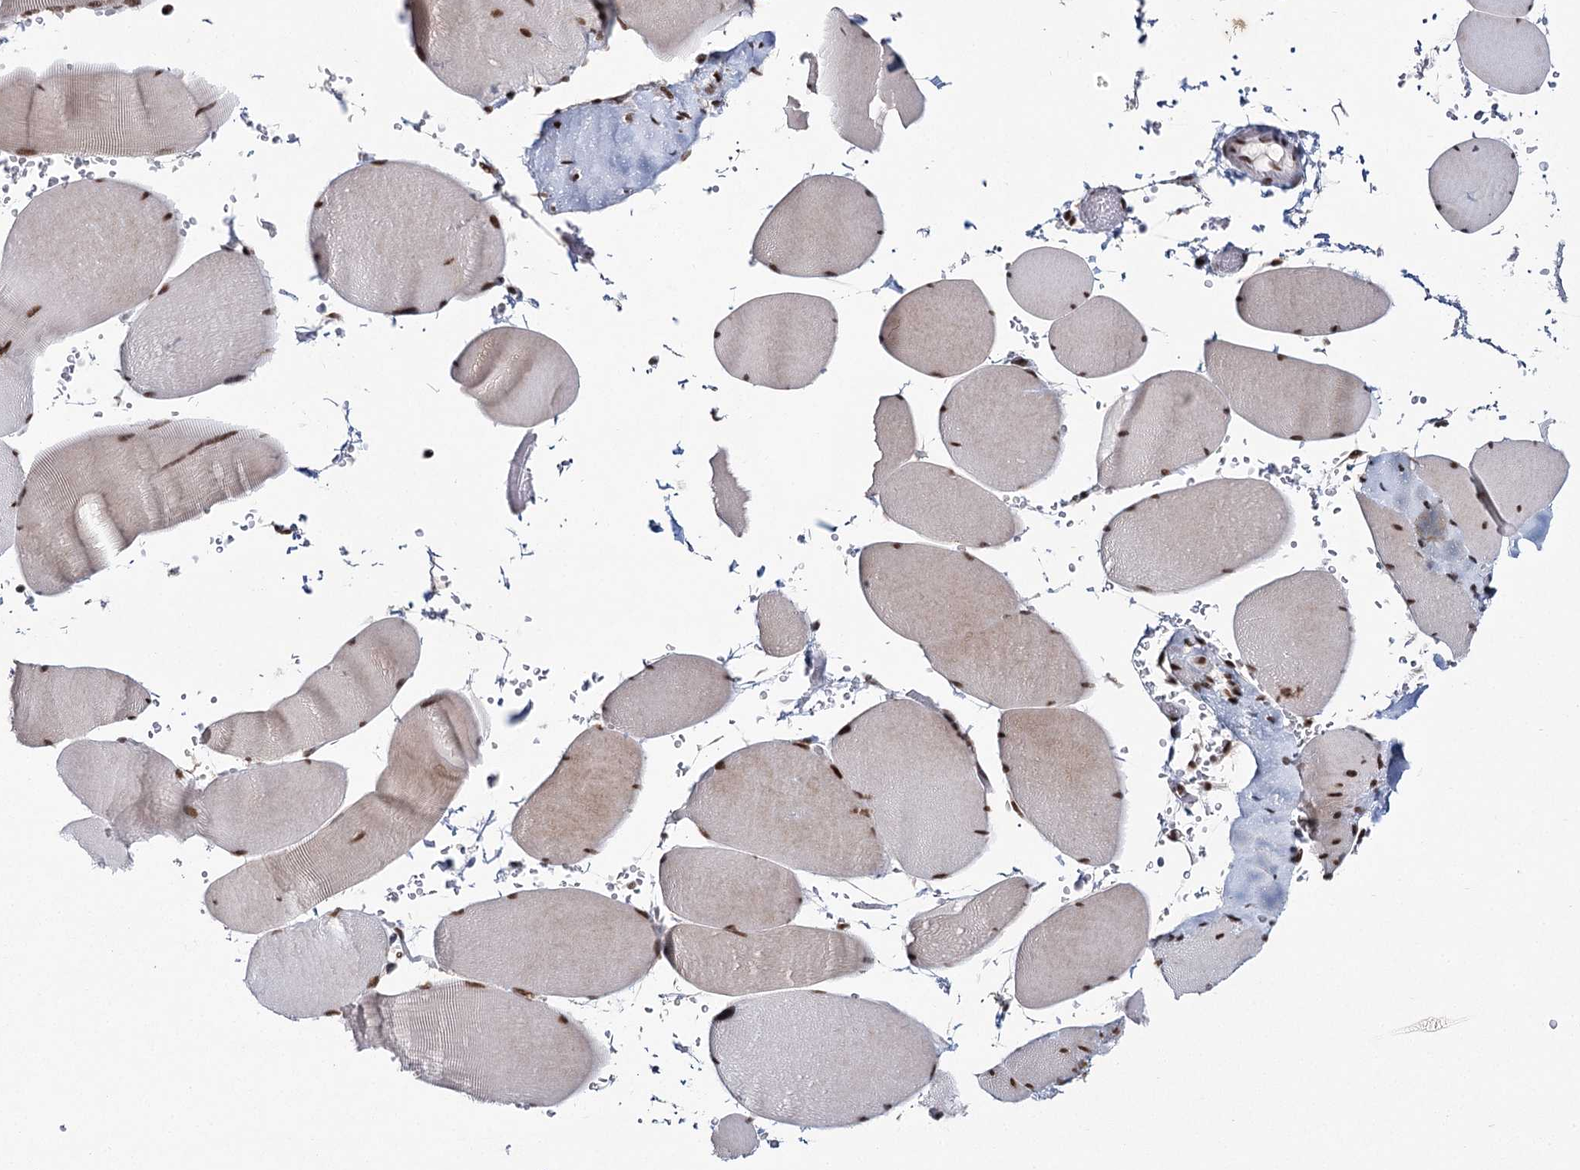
{"staining": {"intensity": "strong", "quantity": ">75%", "location": "nuclear"}, "tissue": "skeletal muscle", "cell_type": "Myocytes", "image_type": "normal", "snomed": [{"axis": "morphology", "description": "Normal tissue, NOS"}, {"axis": "topography", "description": "Skeletal muscle"}, {"axis": "topography", "description": "Head-Neck"}], "caption": "IHC staining of unremarkable skeletal muscle, which exhibits high levels of strong nuclear staining in about >75% of myocytes indicating strong nuclear protein expression. The staining was performed using DAB (brown) for protein detection and nuclei were counterstained in hematoxylin (blue).", "gene": "SCAF8", "patient": {"sex": "male", "age": 66}}